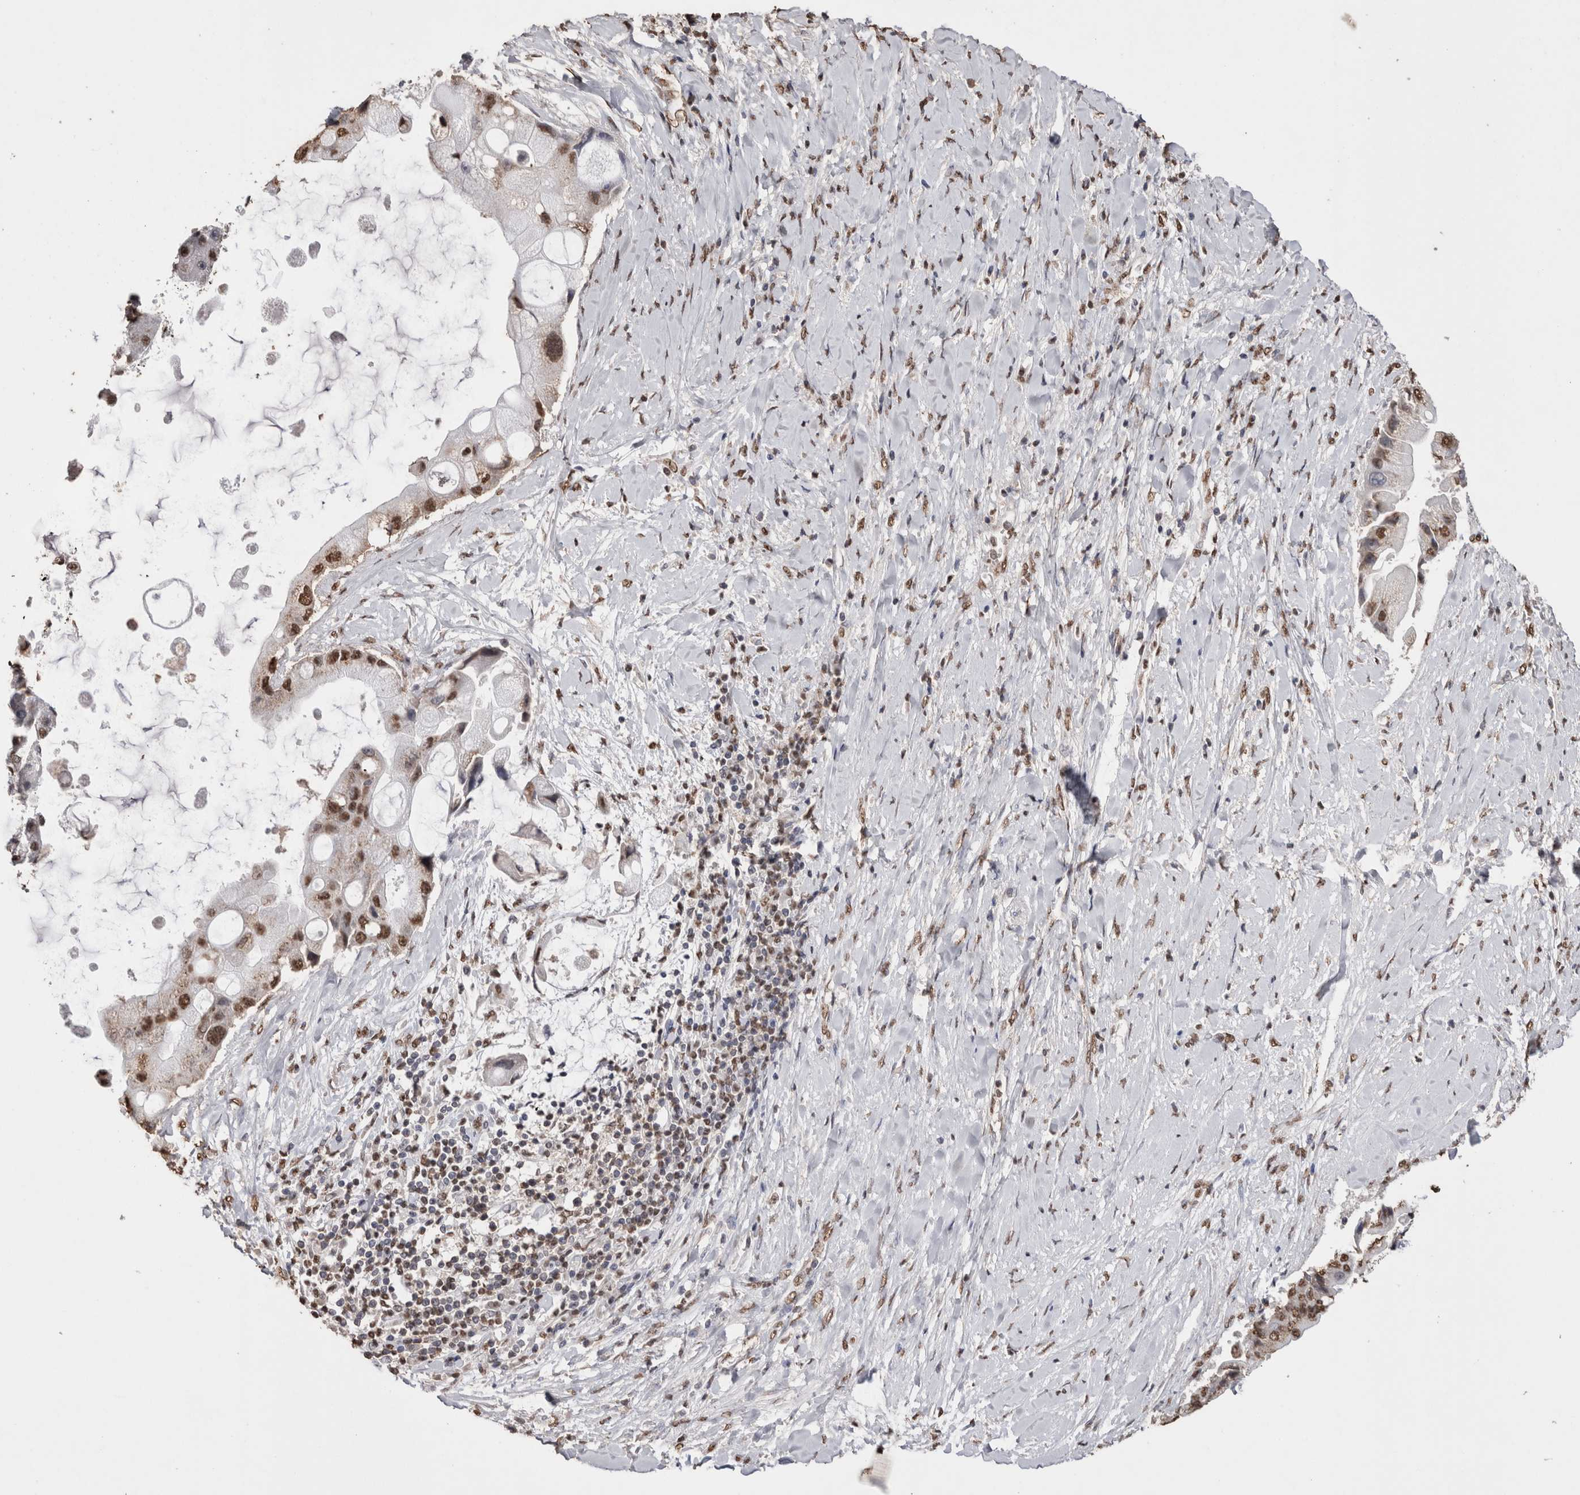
{"staining": {"intensity": "moderate", "quantity": ">75%", "location": "nuclear"}, "tissue": "liver cancer", "cell_type": "Tumor cells", "image_type": "cancer", "snomed": [{"axis": "morphology", "description": "Cholangiocarcinoma"}, {"axis": "topography", "description": "Liver"}], "caption": "An immunohistochemistry (IHC) histopathology image of tumor tissue is shown. Protein staining in brown labels moderate nuclear positivity in liver cholangiocarcinoma within tumor cells.", "gene": "NTHL1", "patient": {"sex": "male", "age": 50}}